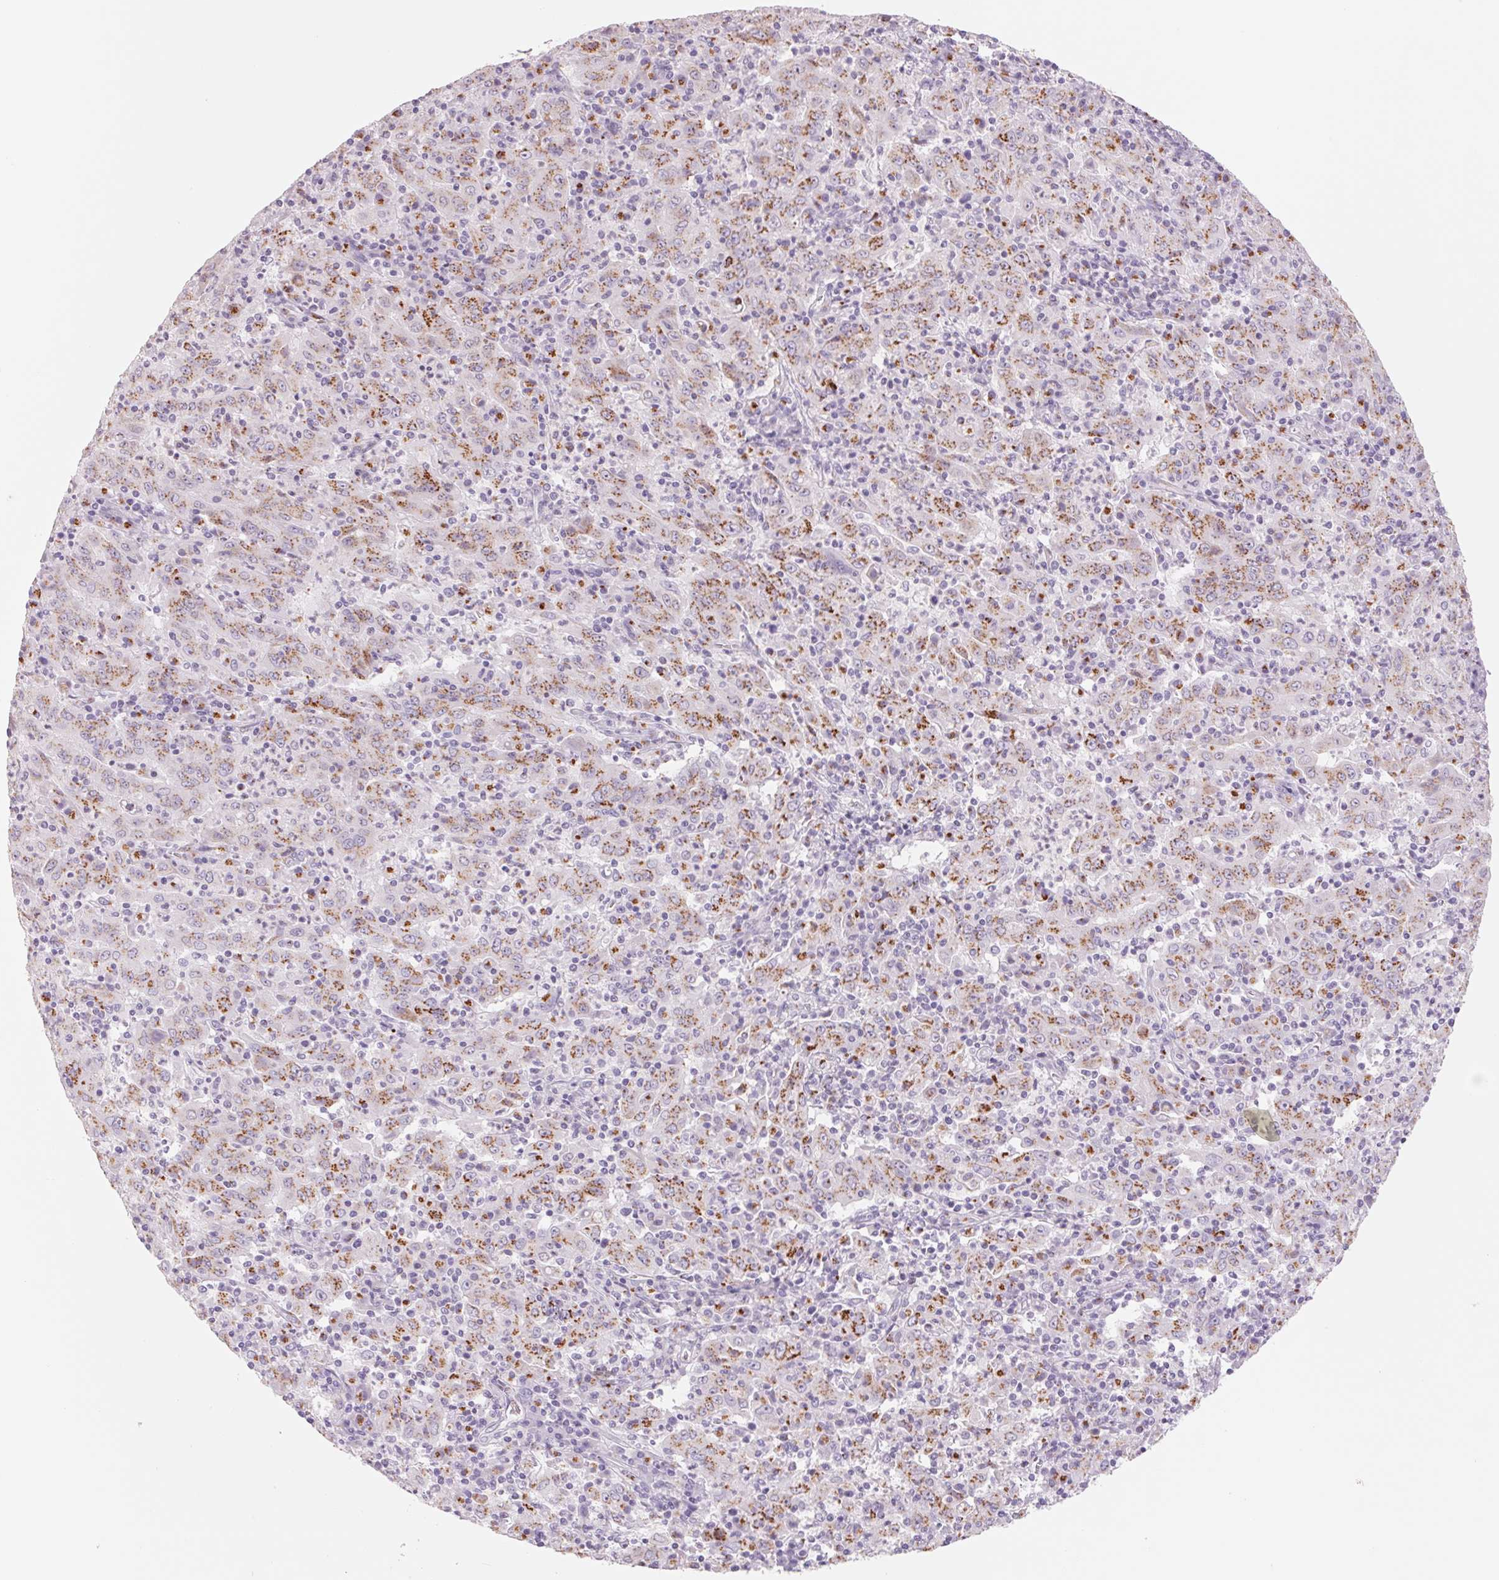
{"staining": {"intensity": "moderate", "quantity": ">75%", "location": "cytoplasmic/membranous"}, "tissue": "pancreatic cancer", "cell_type": "Tumor cells", "image_type": "cancer", "snomed": [{"axis": "morphology", "description": "Adenocarcinoma, NOS"}, {"axis": "topography", "description": "Pancreas"}], "caption": "Protein analysis of adenocarcinoma (pancreatic) tissue displays moderate cytoplasmic/membranous expression in approximately >75% of tumor cells.", "gene": "GALNT7", "patient": {"sex": "male", "age": 63}}